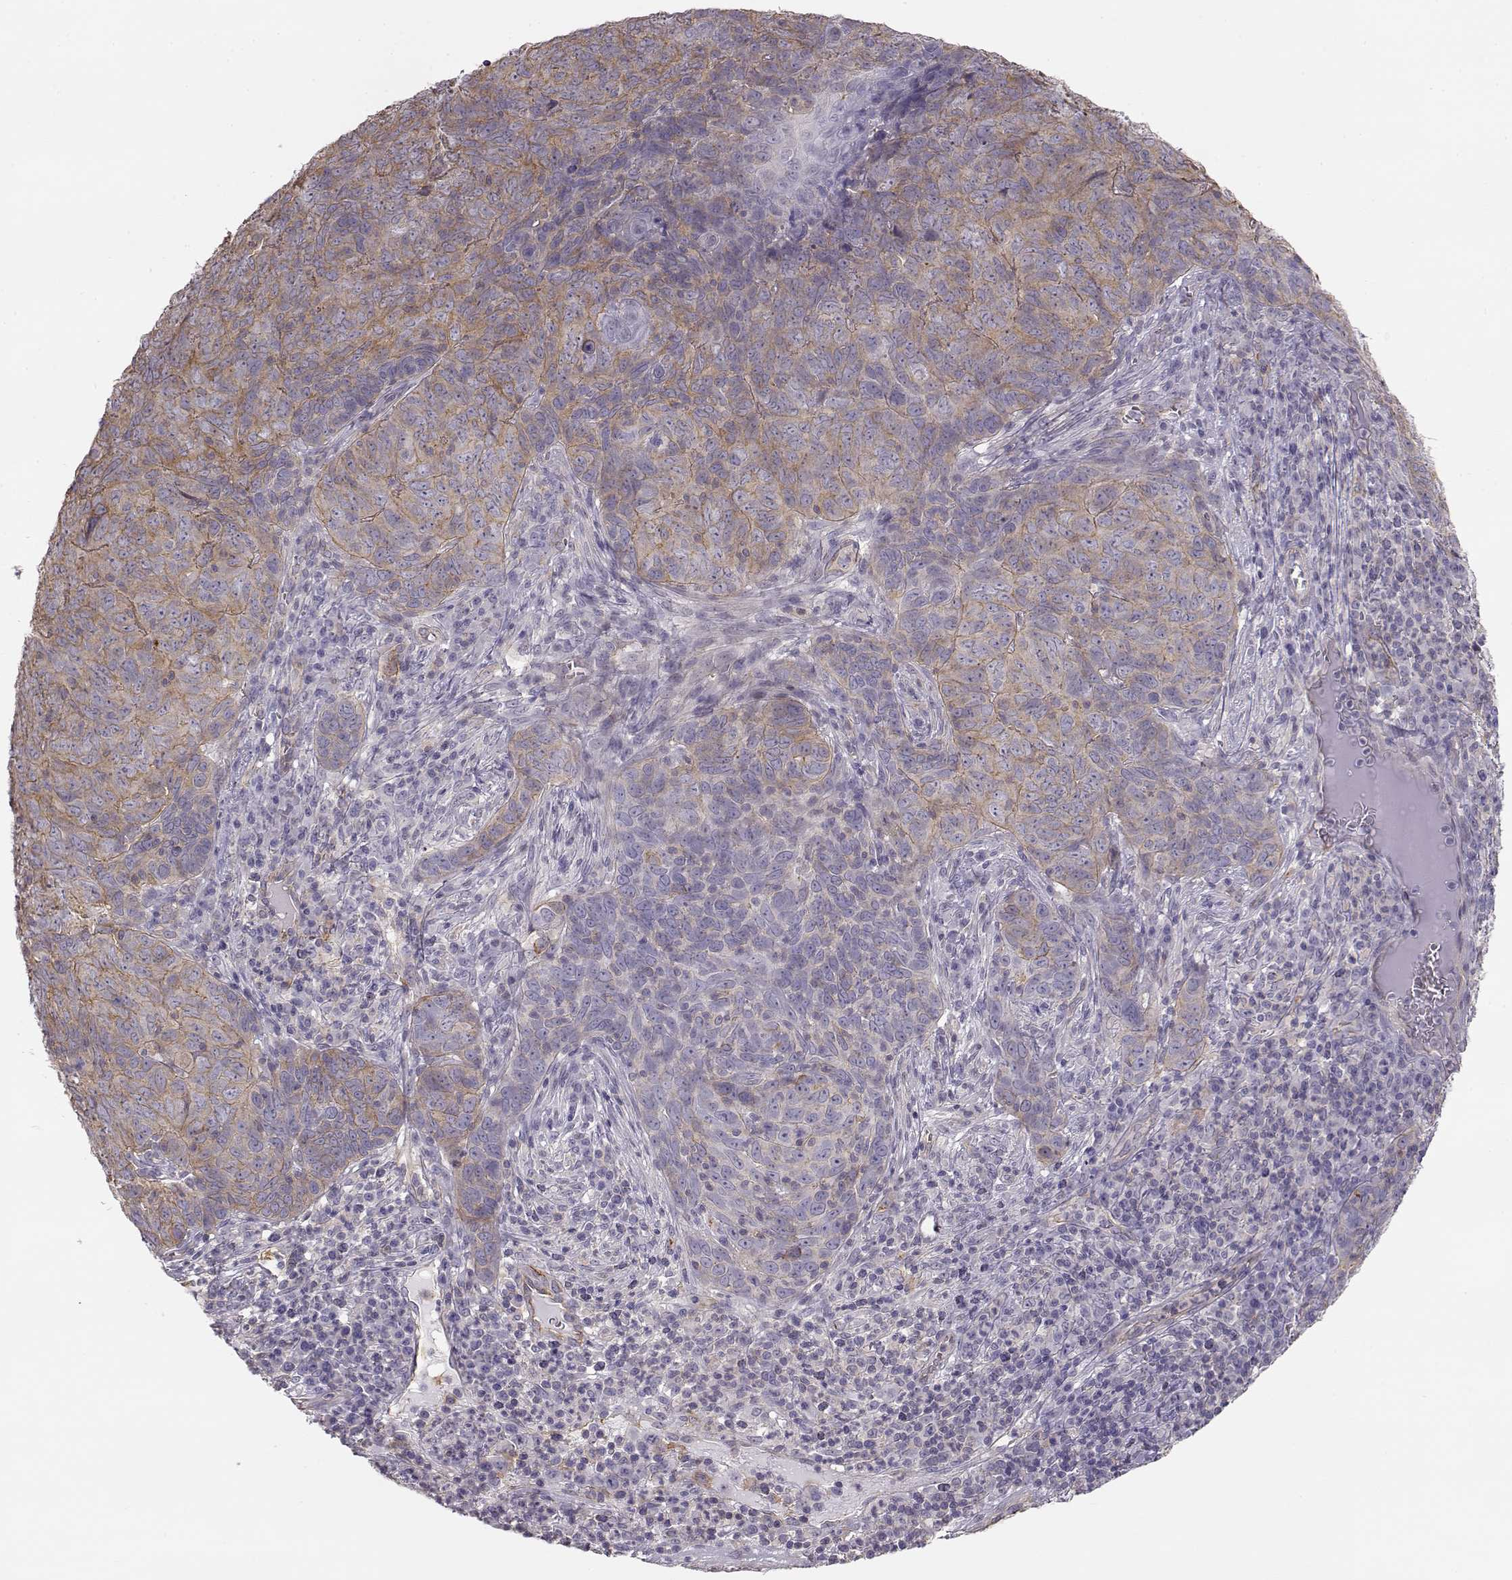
{"staining": {"intensity": "weak", "quantity": "25%-75%", "location": "cytoplasmic/membranous"}, "tissue": "skin cancer", "cell_type": "Tumor cells", "image_type": "cancer", "snomed": [{"axis": "morphology", "description": "Squamous cell carcinoma, NOS"}, {"axis": "topography", "description": "Skin"}, {"axis": "topography", "description": "Anal"}], "caption": "Human skin cancer (squamous cell carcinoma) stained with a protein marker demonstrates weak staining in tumor cells.", "gene": "DAPL1", "patient": {"sex": "female", "age": 51}}